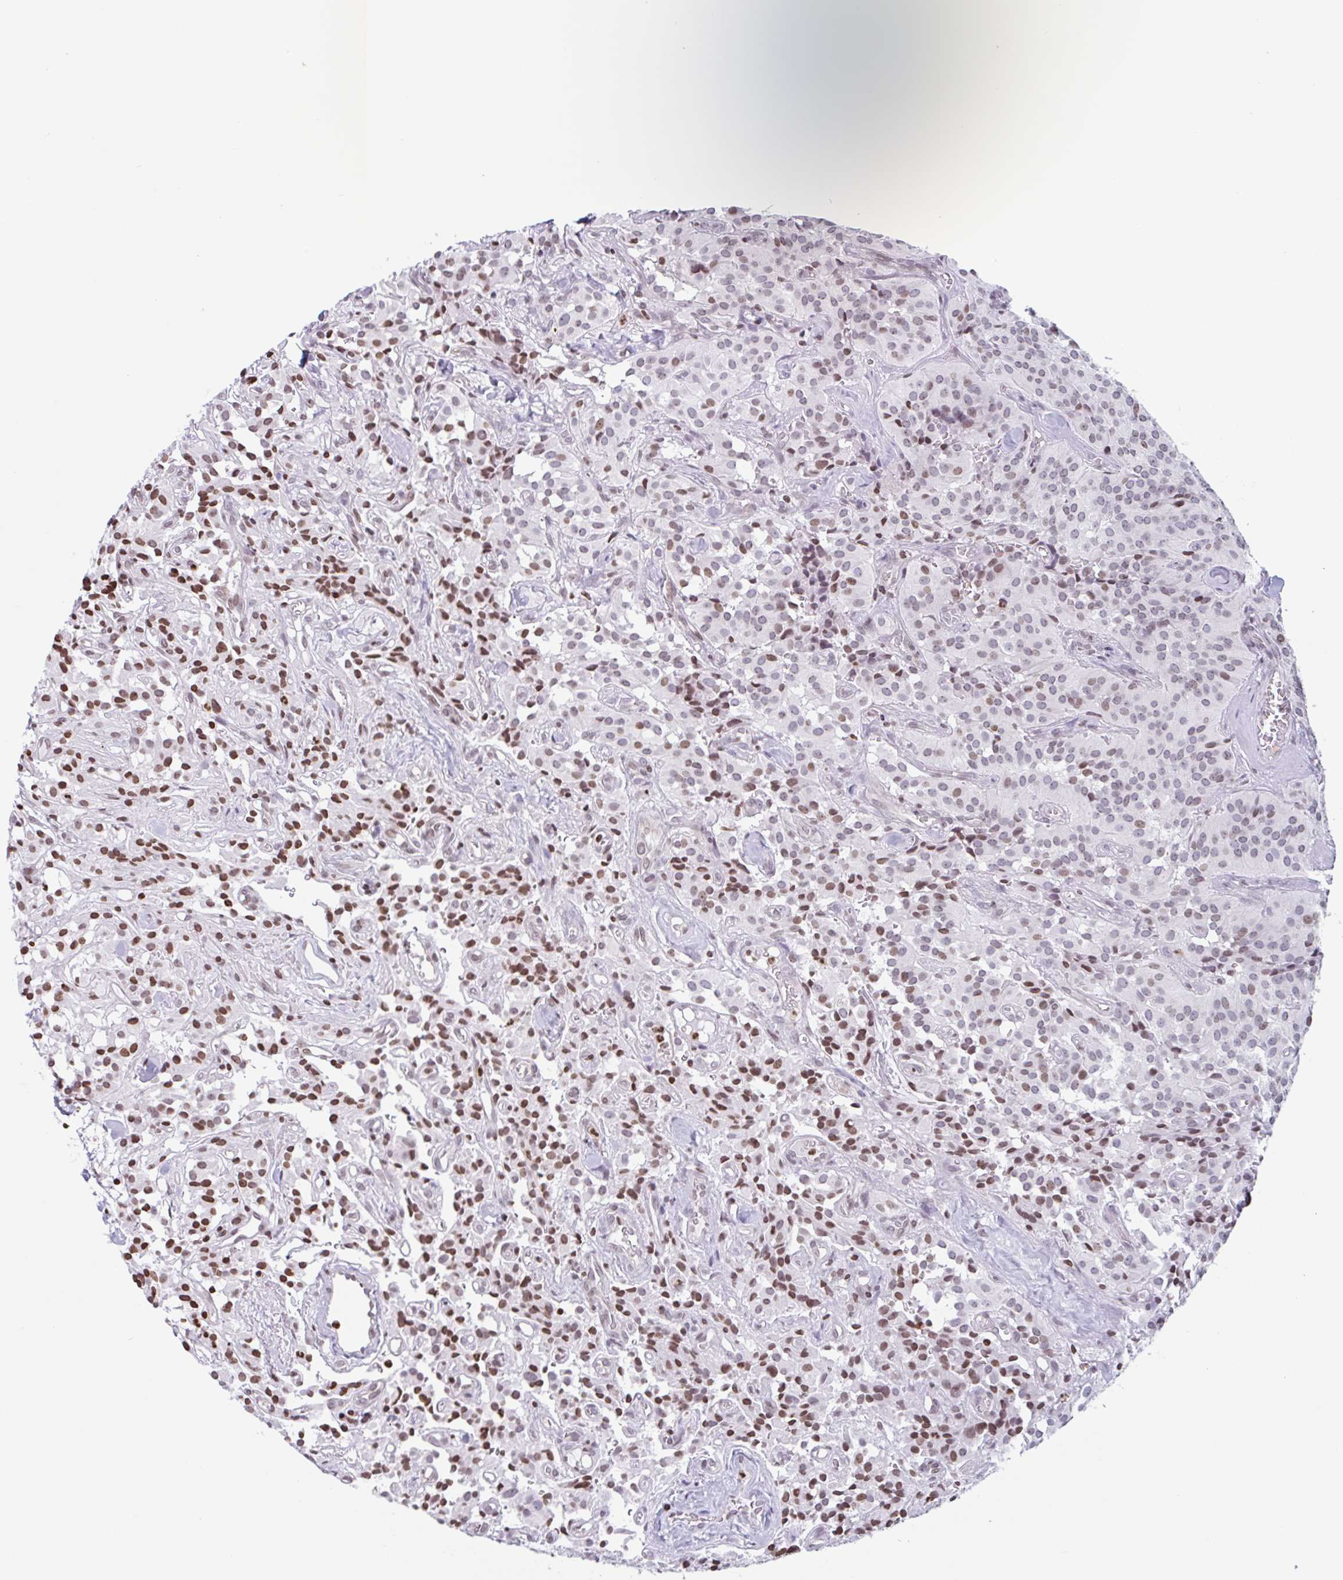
{"staining": {"intensity": "moderate", "quantity": "25%-75%", "location": "nuclear"}, "tissue": "glioma", "cell_type": "Tumor cells", "image_type": "cancer", "snomed": [{"axis": "morphology", "description": "Glioma, malignant, Low grade"}, {"axis": "topography", "description": "Brain"}], "caption": "An immunohistochemistry (IHC) photomicrograph of neoplastic tissue is shown. Protein staining in brown highlights moderate nuclear positivity in malignant low-grade glioma within tumor cells.", "gene": "NOL6", "patient": {"sex": "male", "age": 42}}